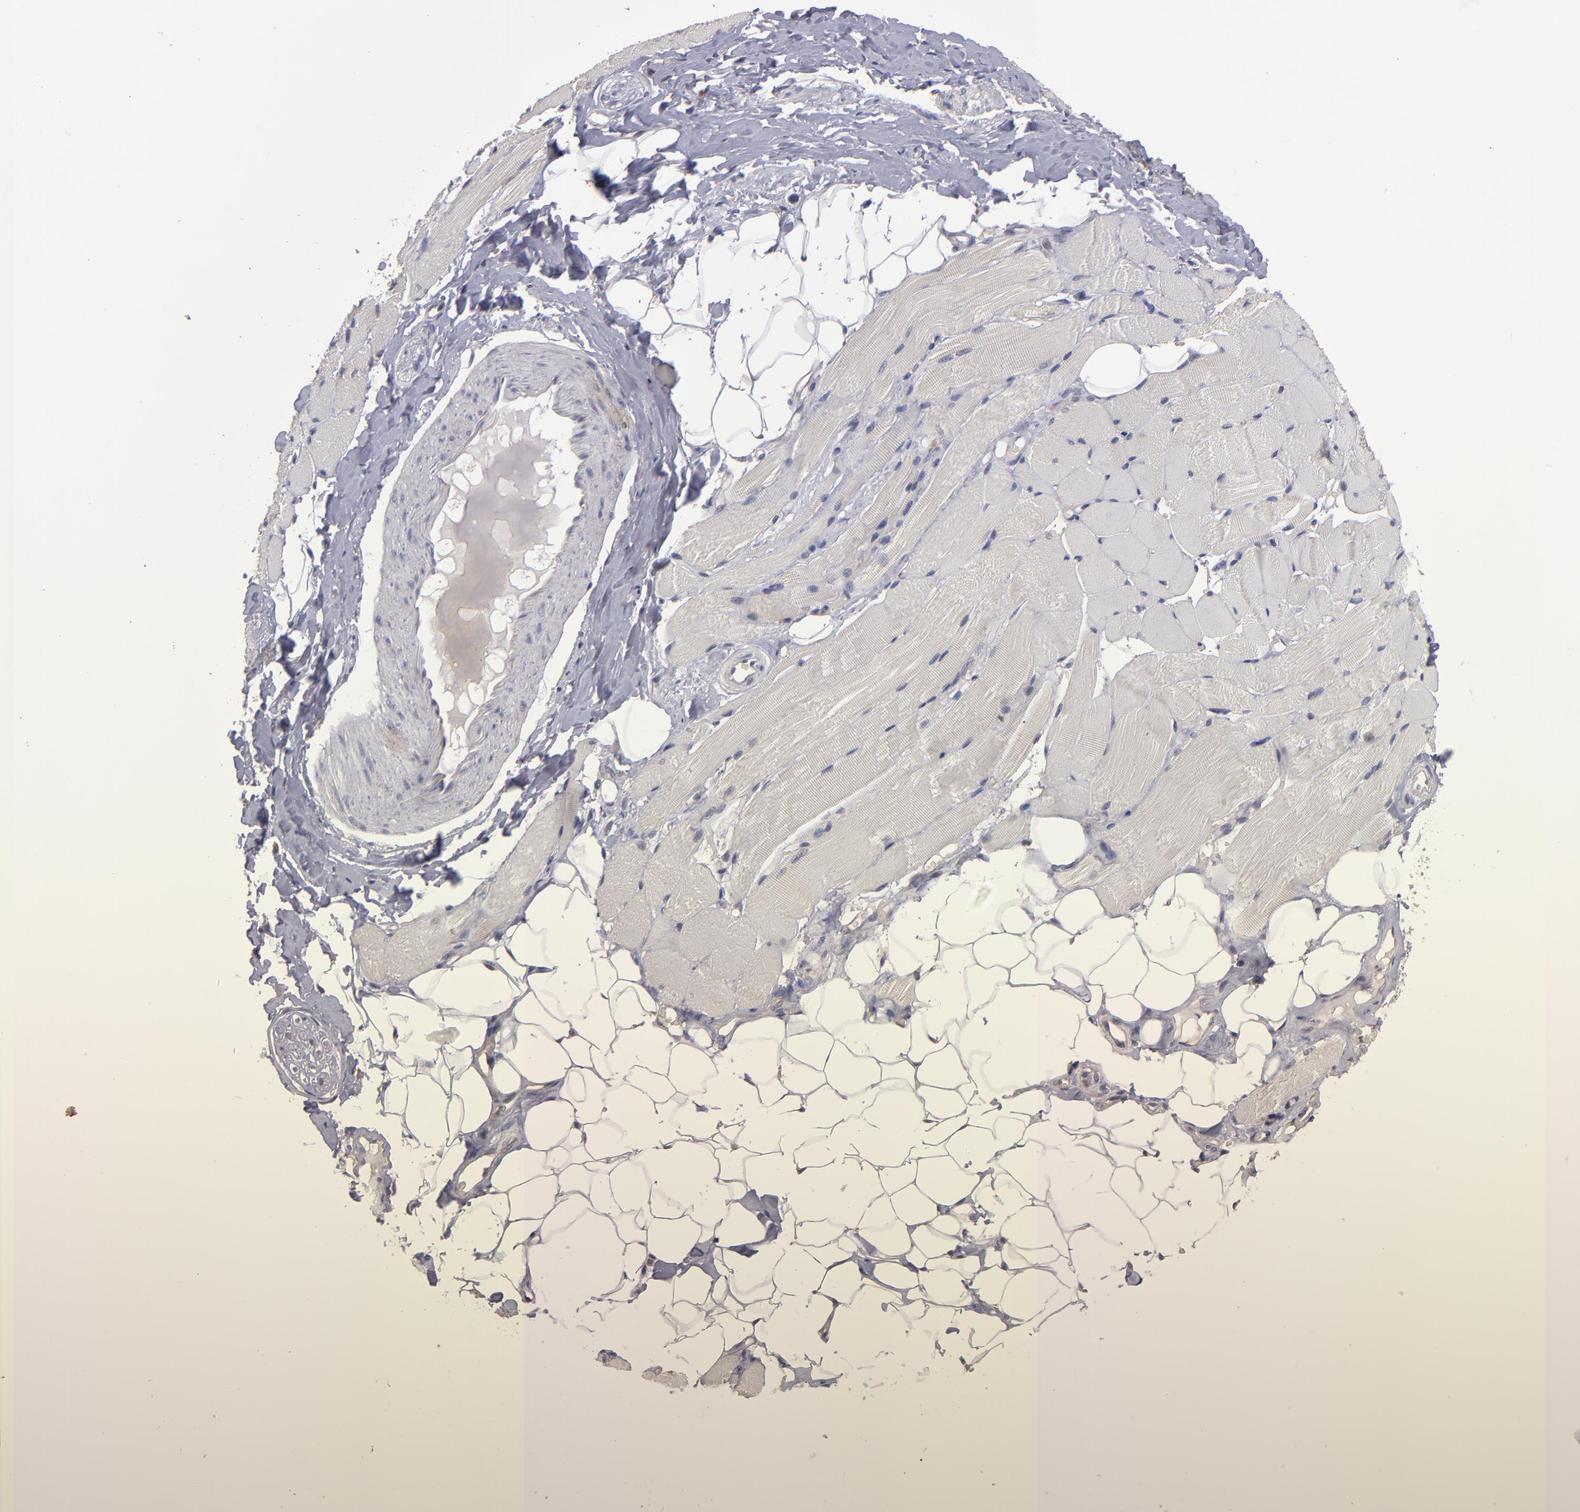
{"staining": {"intensity": "negative", "quantity": "none", "location": "none"}, "tissue": "skeletal muscle", "cell_type": "Myocytes", "image_type": "normal", "snomed": [{"axis": "morphology", "description": "Normal tissue, NOS"}, {"axis": "topography", "description": "Skeletal muscle"}, {"axis": "topography", "description": "Peripheral nerve tissue"}], "caption": "Immunohistochemistry (IHC) micrograph of normal skeletal muscle: skeletal muscle stained with DAB (3,3'-diaminobenzidine) displays no significant protein expression in myocytes.", "gene": "NF2", "patient": {"sex": "female", "age": 84}}